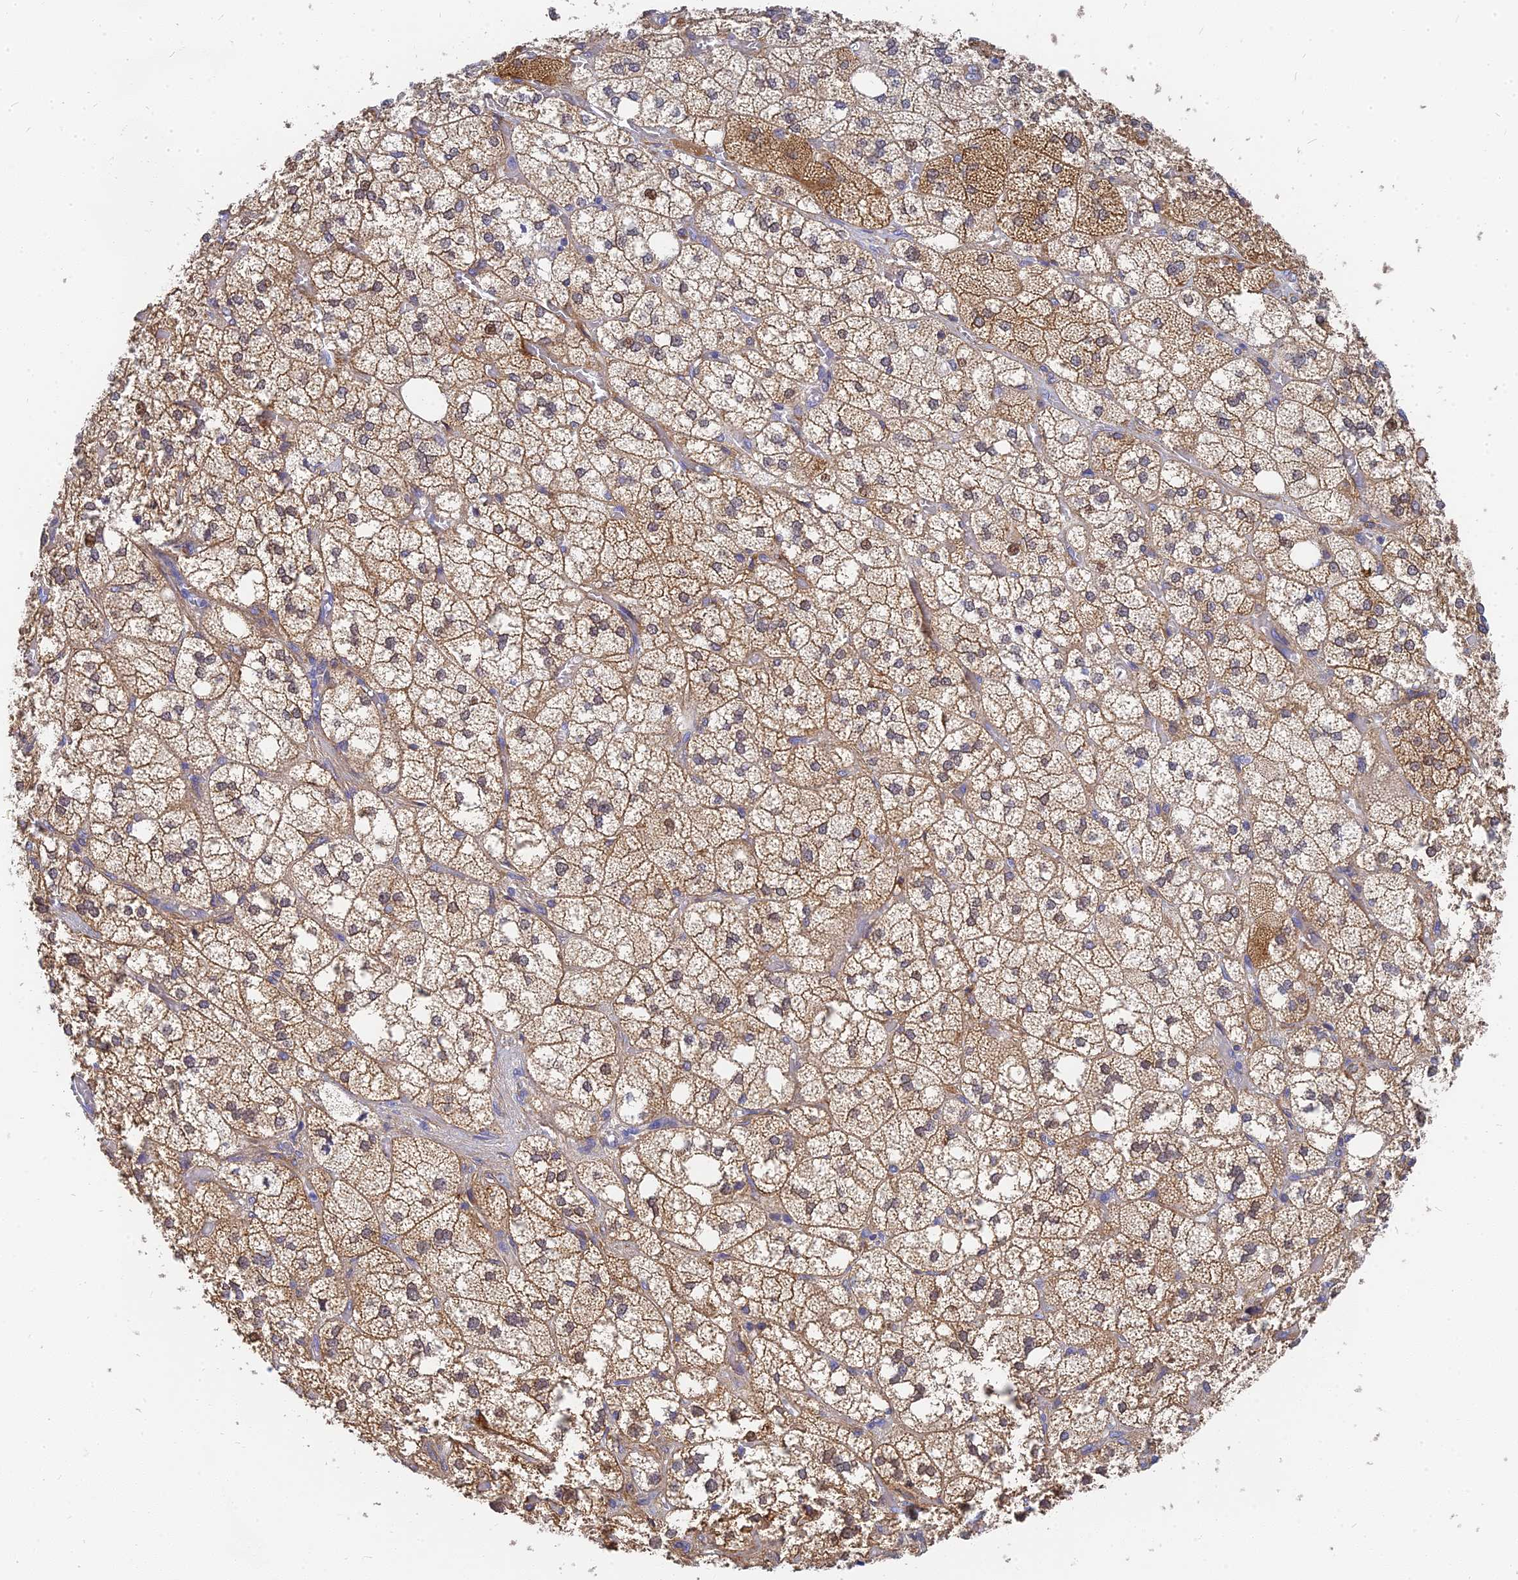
{"staining": {"intensity": "strong", "quantity": "25%-75%", "location": "cytoplasmic/membranous"}, "tissue": "adrenal gland", "cell_type": "Glandular cells", "image_type": "normal", "snomed": [{"axis": "morphology", "description": "Normal tissue, NOS"}, {"axis": "topography", "description": "Adrenal gland"}], "caption": "Immunohistochemistry (IHC) of unremarkable adrenal gland shows high levels of strong cytoplasmic/membranous expression in approximately 25%-75% of glandular cells.", "gene": "MRPL15", "patient": {"sex": "male", "age": 61}}